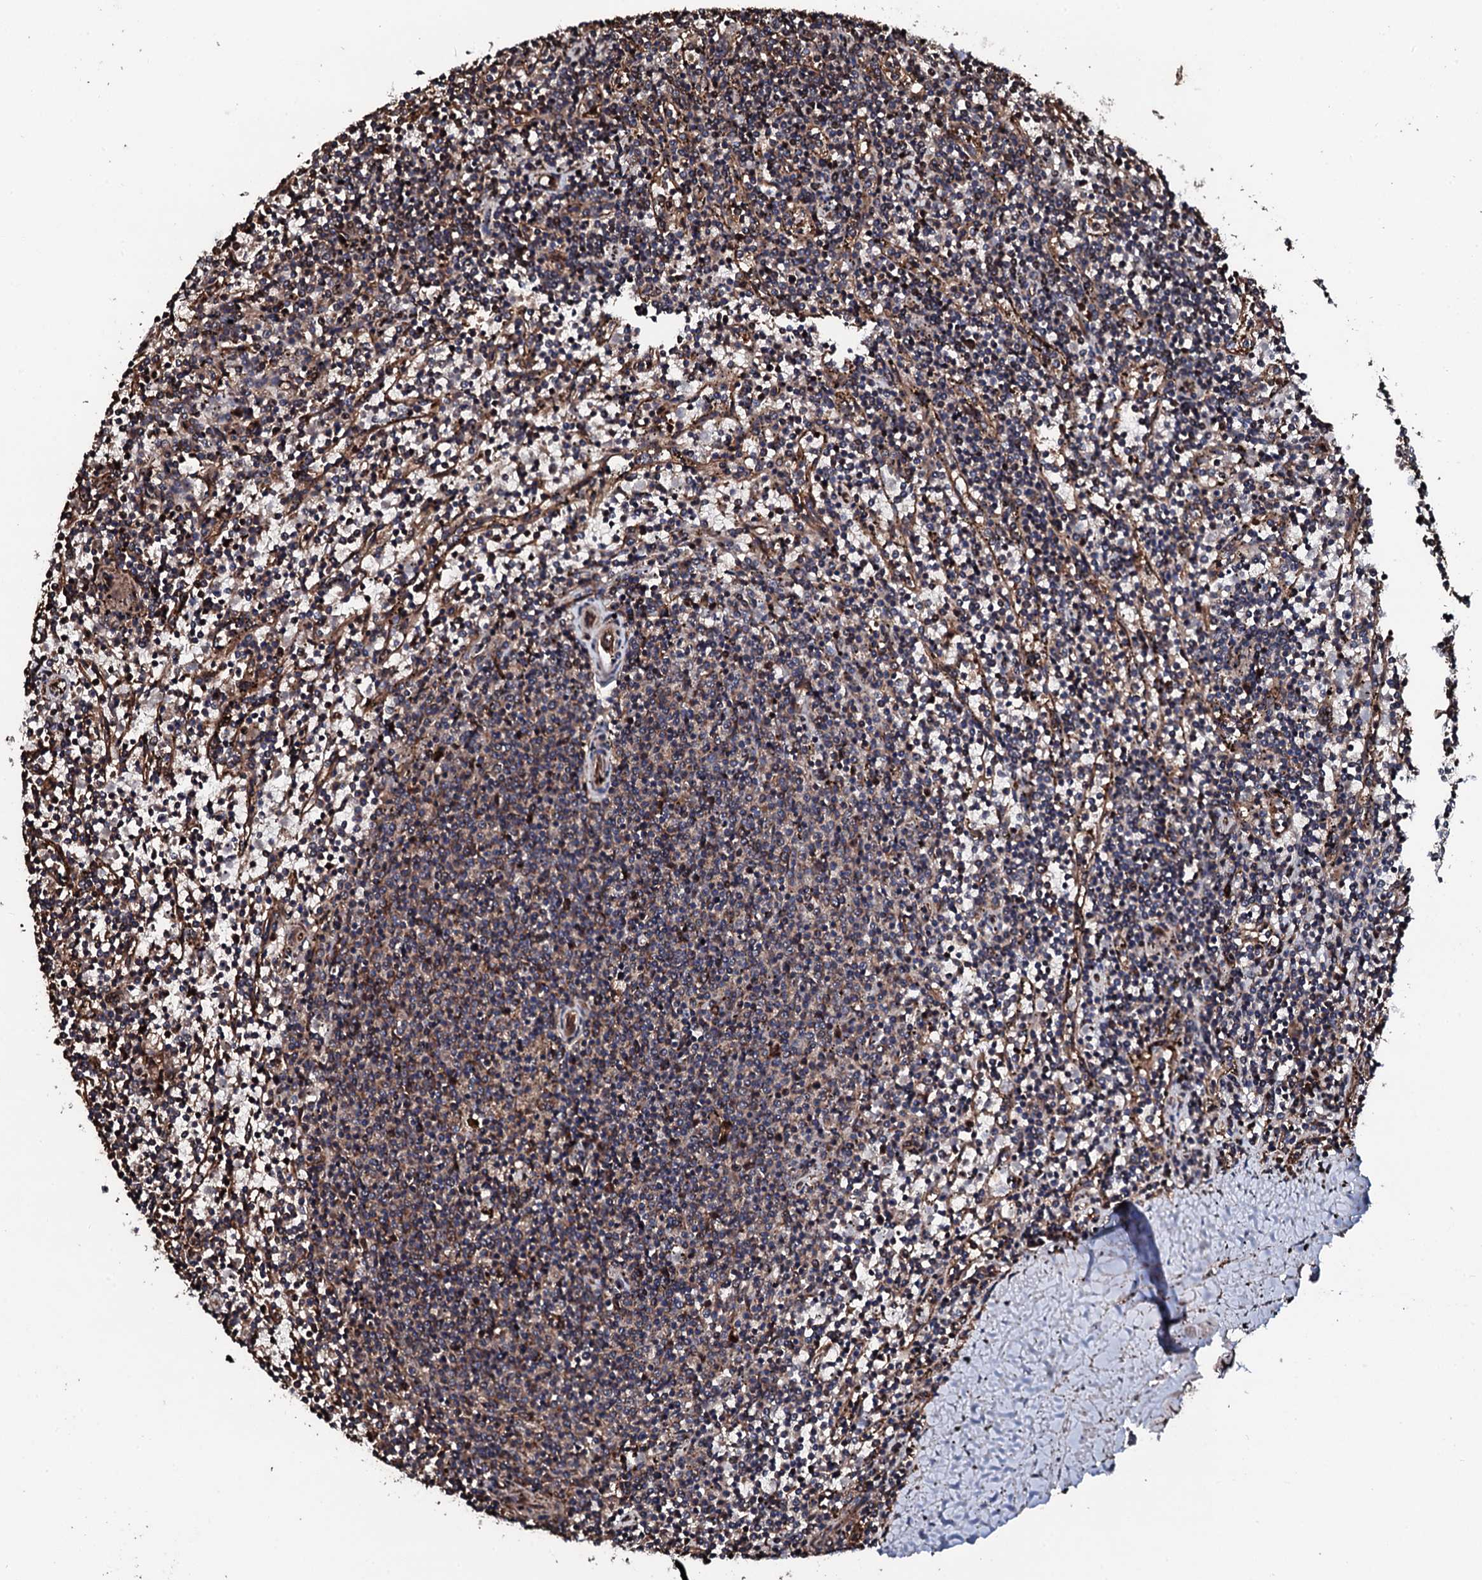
{"staining": {"intensity": "weak", "quantity": "<25%", "location": "cytoplasmic/membranous"}, "tissue": "lymphoma", "cell_type": "Tumor cells", "image_type": "cancer", "snomed": [{"axis": "morphology", "description": "Malignant lymphoma, non-Hodgkin's type, Low grade"}, {"axis": "topography", "description": "Spleen"}], "caption": "The photomicrograph reveals no significant positivity in tumor cells of lymphoma. (Brightfield microscopy of DAB immunohistochemistry (IHC) at high magnification).", "gene": "CKAP5", "patient": {"sex": "female", "age": 50}}